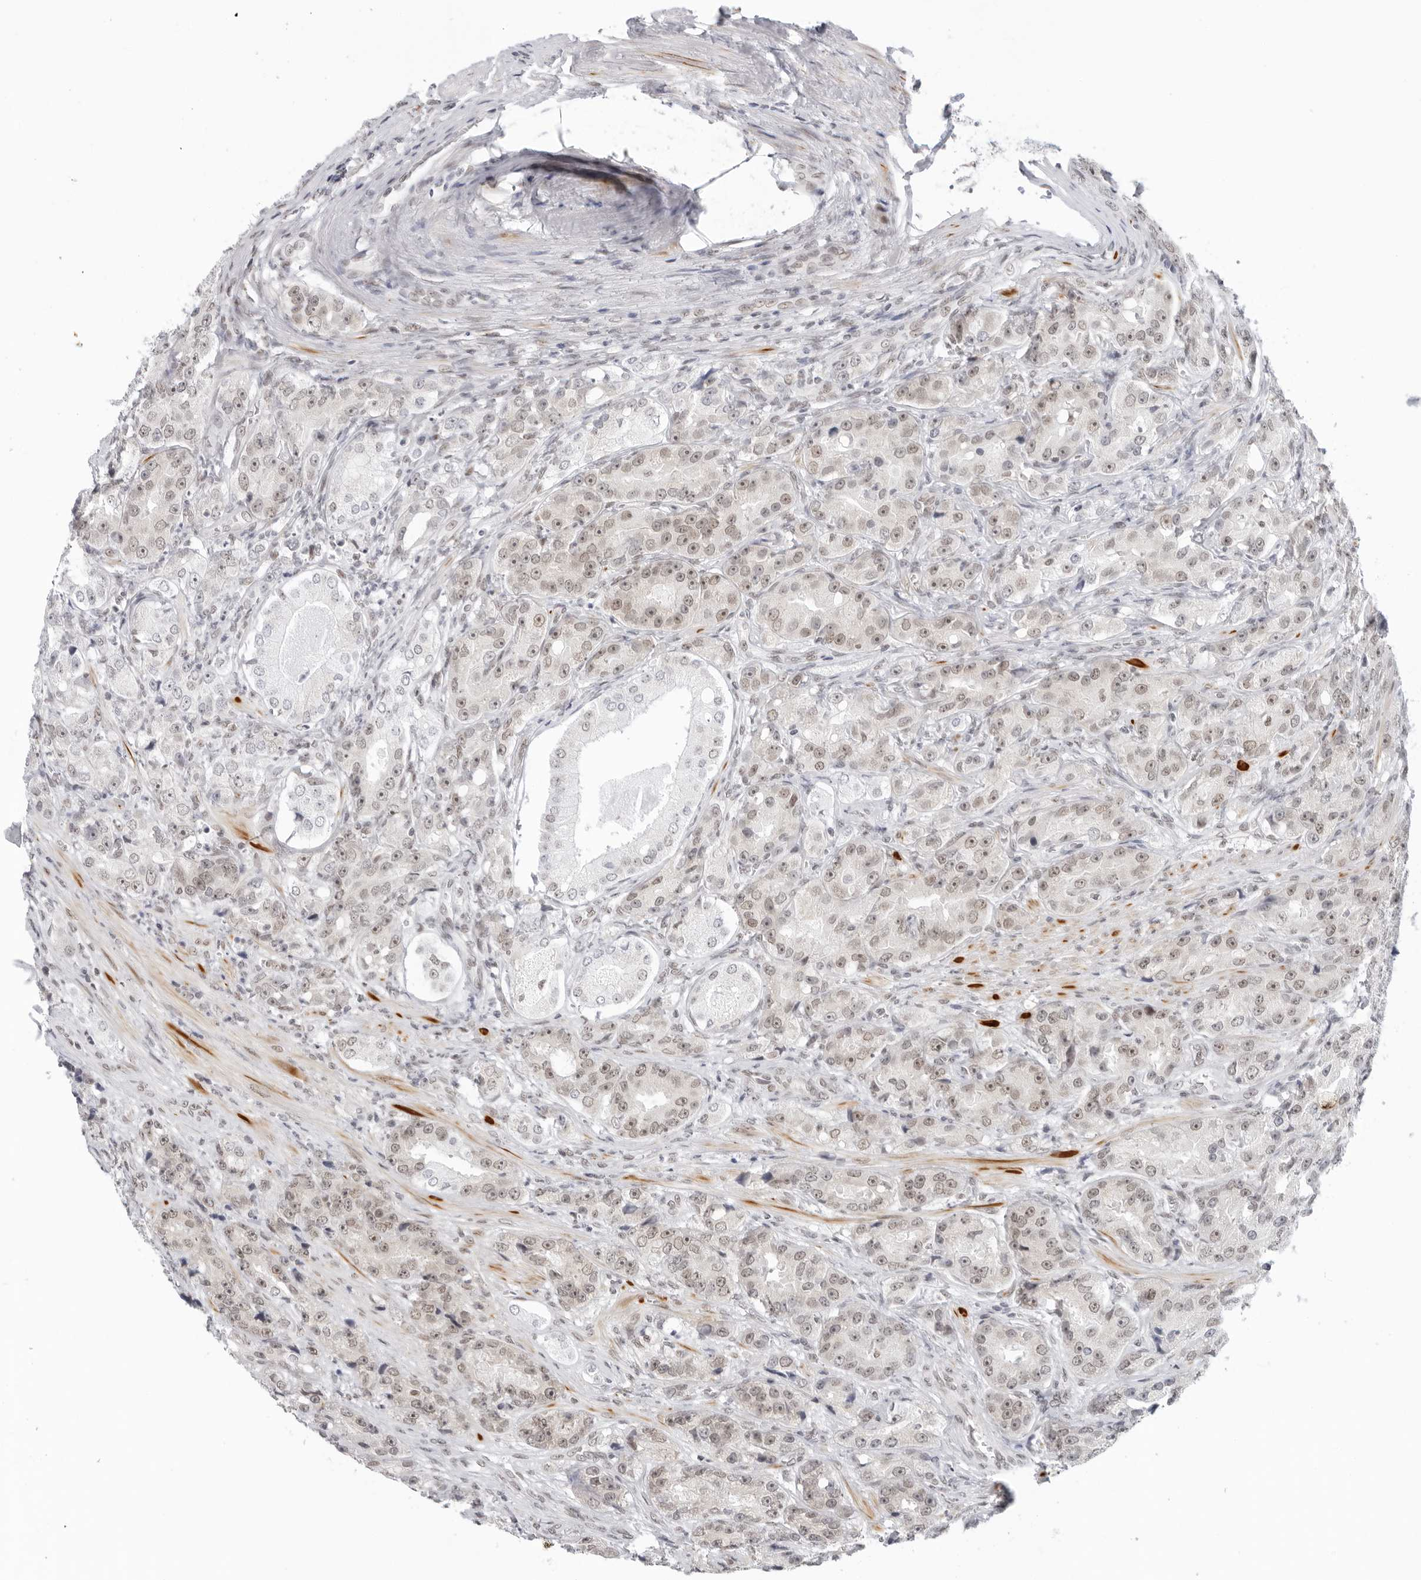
{"staining": {"intensity": "weak", "quantity": ">75%", "location": "nuclear"}, "tissue": "prostate cancer", "cell_type": "Tumor cells", "image_type": "cancer", "snomed": [{"axis": "morphology", "description": "Adenocarcinoma, High grade"}, {"axis": "topography", "description": "Prostate"}], "caption": "Immunohistochemical staining of human prostate high-grade adenocarcinoma exhibits weak nuclear protein staining in approximately >75% of tumor cells.", "gene": "FOXK2", "patient": {"sex": "male", "age": 60}}